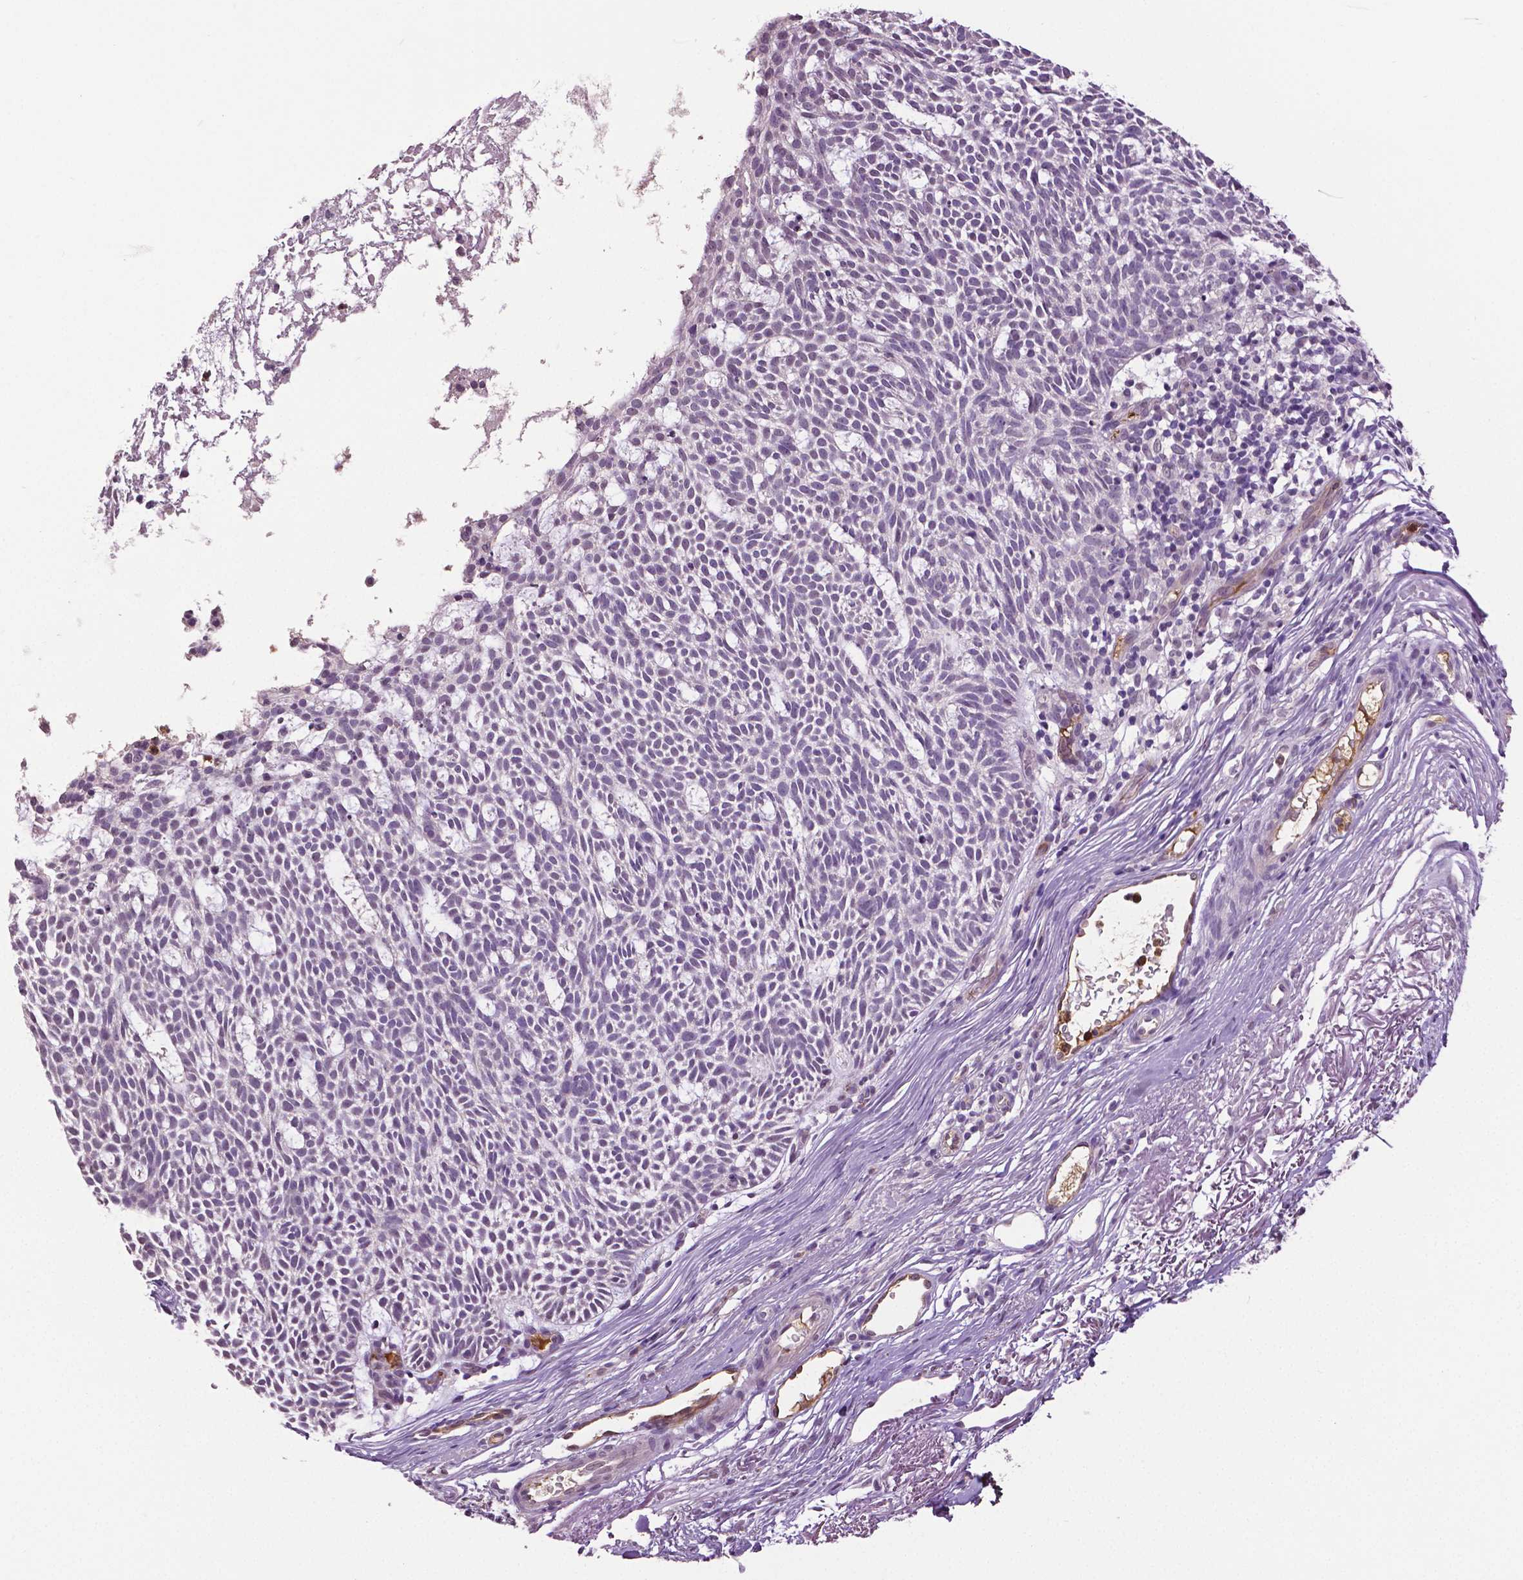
{"staining": {"intensity": "negative", "quantity": "none", "location": "none"}, "tissue": "skin cancer", "cell_type": "Tumor cells", "image_type": "cancer", "snomed": [{"axis": "morphology", "description": "Normal tissue, NOS"}, {"axis": "morphology", "description": "Basal cell carcinoma"}, {"axis": "topography", "description": "Skin"}], "caption": "Immunohistochemical staining of basal cell carcinoma (skin) demonstrates no significant staining in tumor cells. (DAB IHC visualized using brightfield microscopy, high magnification).", "gene": "PTPN5", "patient": {"sex": "male", "age": 68}}